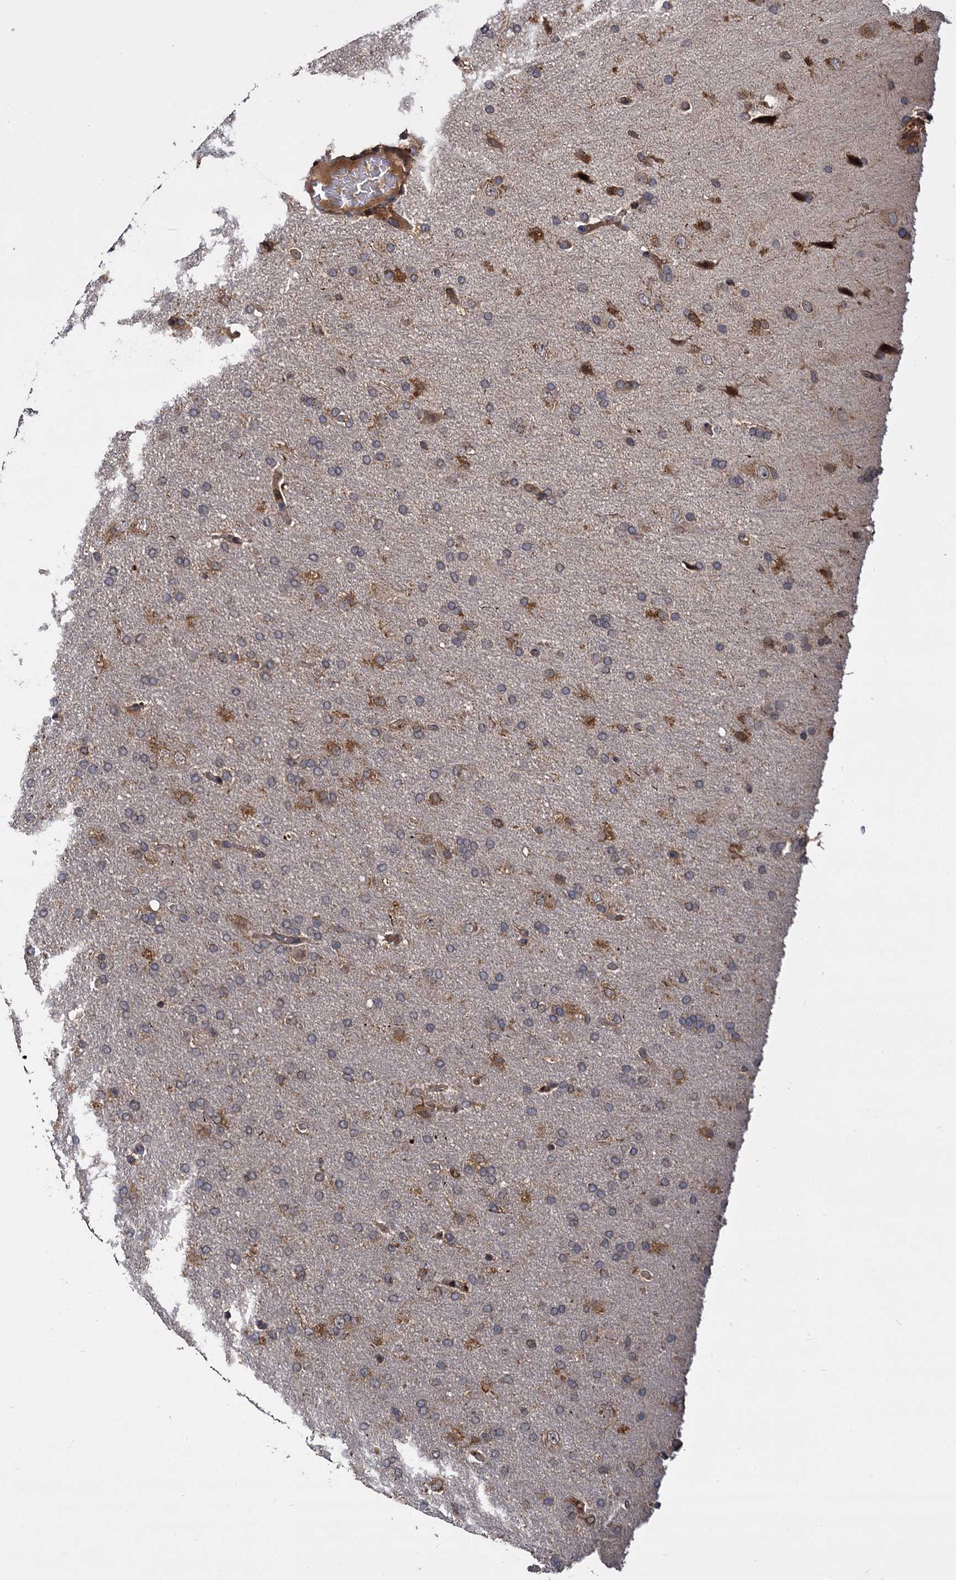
{"staining": {"intensity": "weak", "quantity": "<25%", "location": "cytoplasmic/membranous"}, "tissue": "glioma", "cell_type": "Tumor cells", "image_type": "cancer", "snomed": [{"axis": "morphology", "description": "Glioma, malignant, High grade"}, {"axis": "topography", "description": "Brain"}], "caption": "Immunohistochemistry (IHC) image of neoplastic tissue: human high-grade glioma (malignant) stained with DAB (3,3'-diaminobenzidine) displays no significant protein expression in tumor cells.", "gene": "INPPL1", "patient": {"sex": "male", "age": 72}}